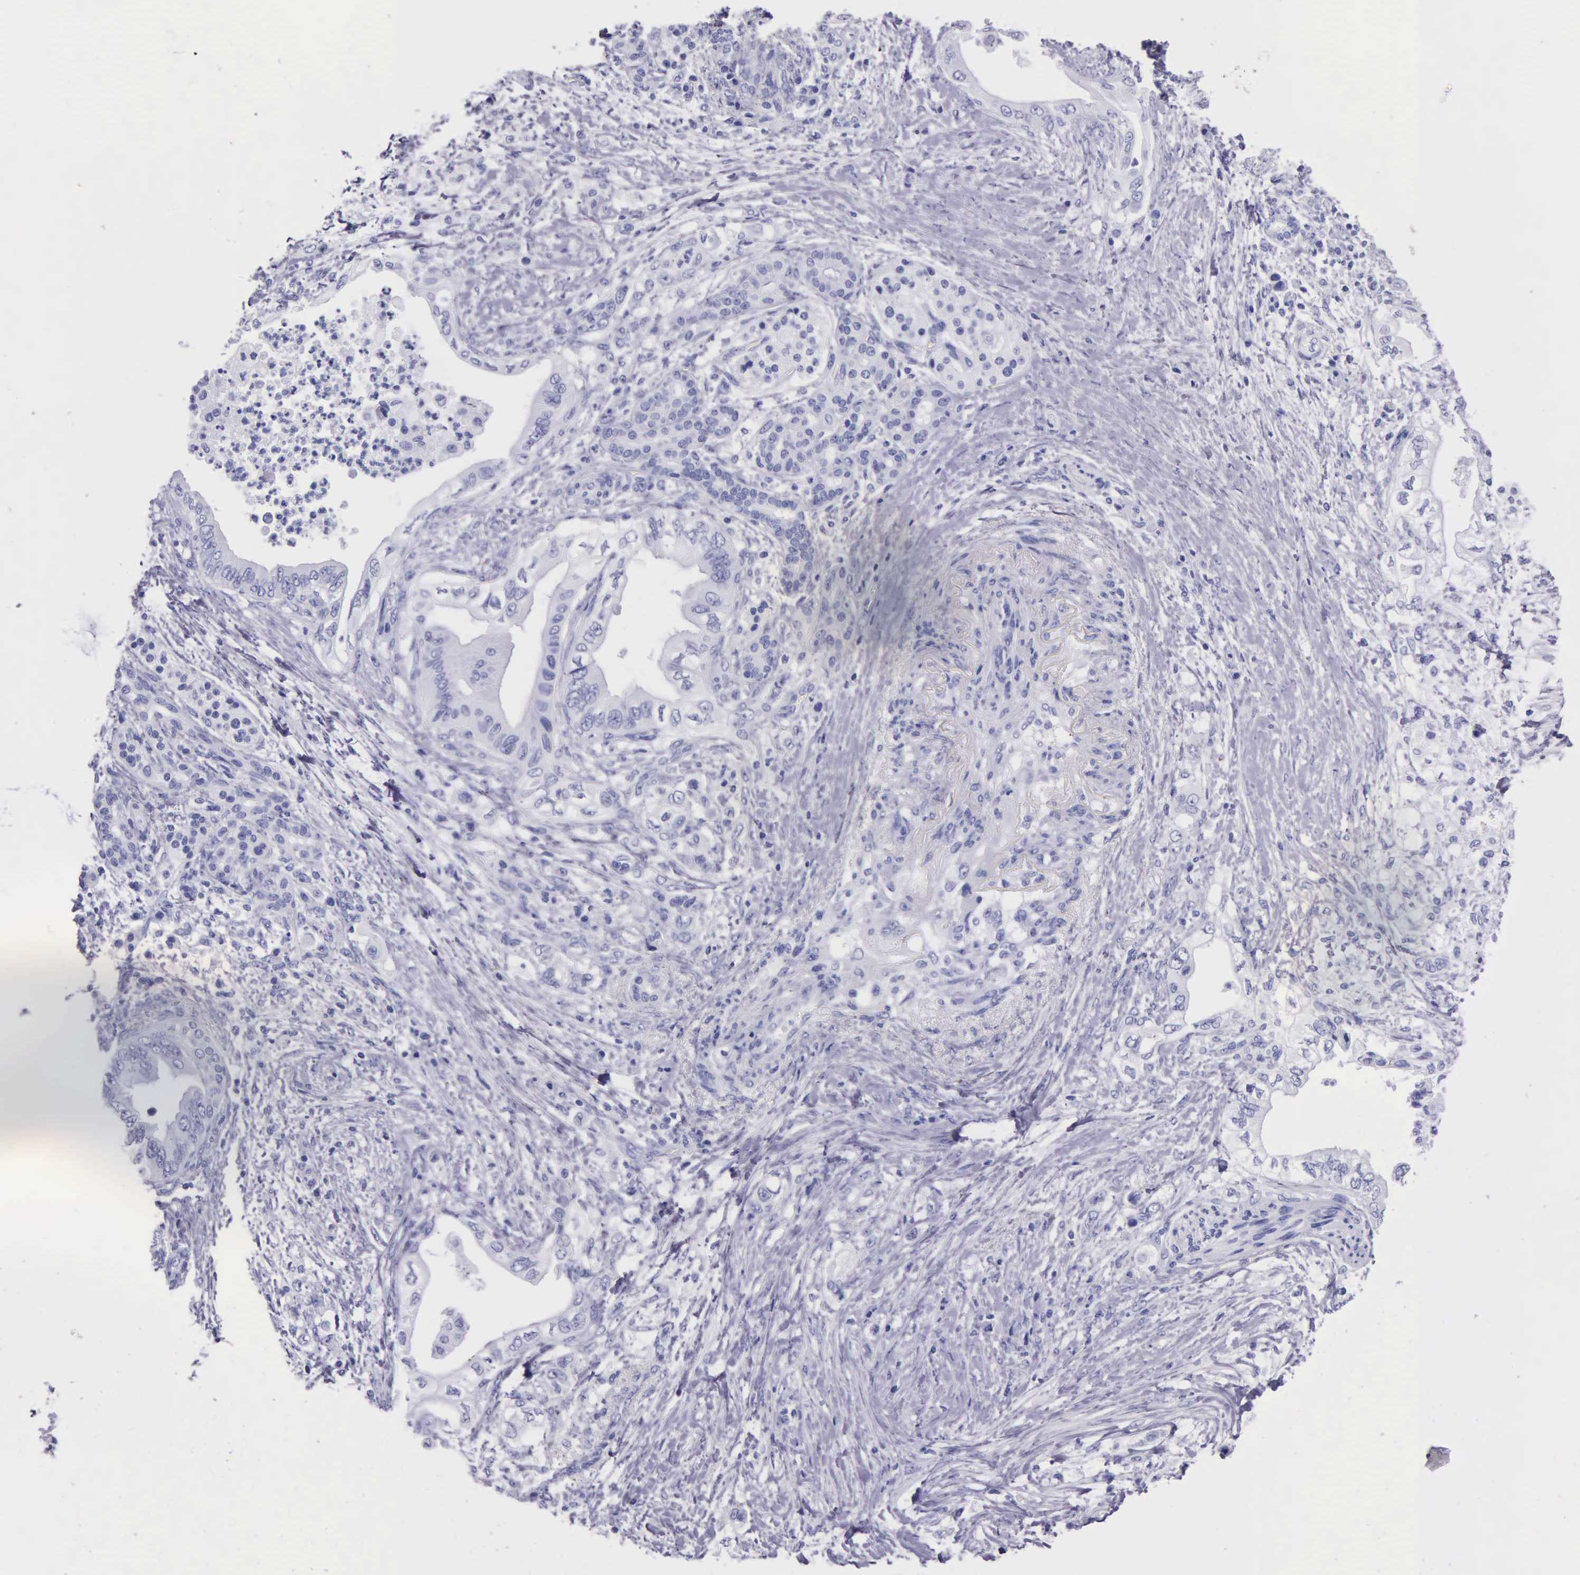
{"staining": {"intensity": "negative", "quantity": "none", "location": "none"}, "tissue": "pancreatic cancer", "cell_type": "Tumor cells", "image_type": "cancer", "snomed": [{"axis": "morphology", "description": "Adenocarcinoma, NOS"}, {"axis": "topography", "description": "Pancreas"}], "caption": "Immunohistochemical staining of human pancreatic adenocarcinoma reveals no significant staining in tumor cells. The staining is performed using DAB brown chromogen with nuclei counter-stained in using hematoxylin.", "gene": "KLK3", "patient": {"sex": "female", "age": 66}}